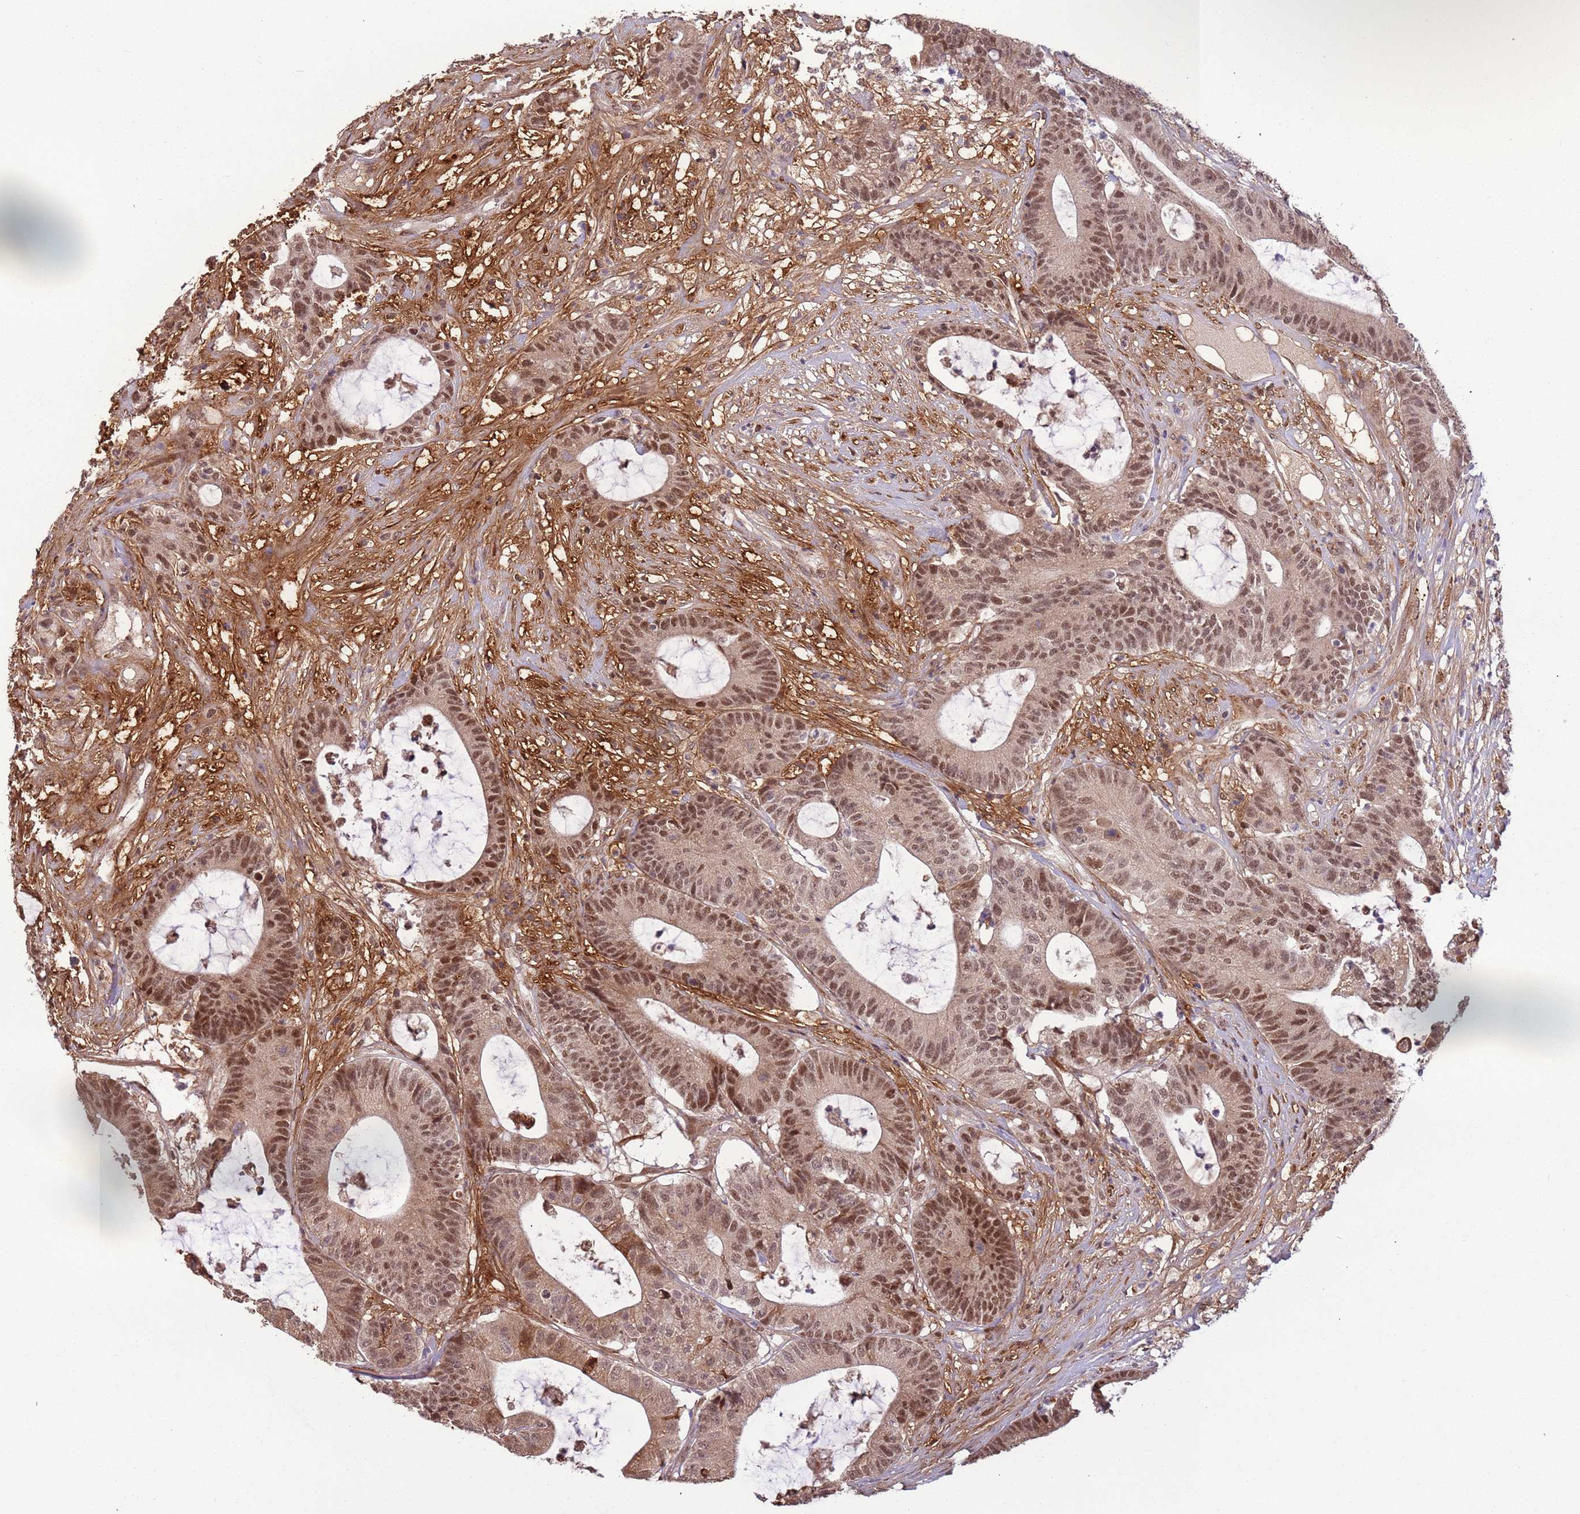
{"staining": {"intensity": "moderate", "quantity": ">75%", "location": "nuclear"}, "tissue": "colorectal cancer", "cell_type": "Tumor cells", "image_type": "cancer", "snomed": [{"axis": "morphology", "description": "Adenocarcinoma, NOS"}, {"axis": "topography", "description": "Colon"}], "caption": "IHC micrograph of adenocarcinoma (colorectal) stained for a protein (brown), which demonstrates medium levels of moderate nuclear expression in about >75% of tumor cells.", "gene": "POLR3H", "patient": {"sex": "female", "age": 84}}